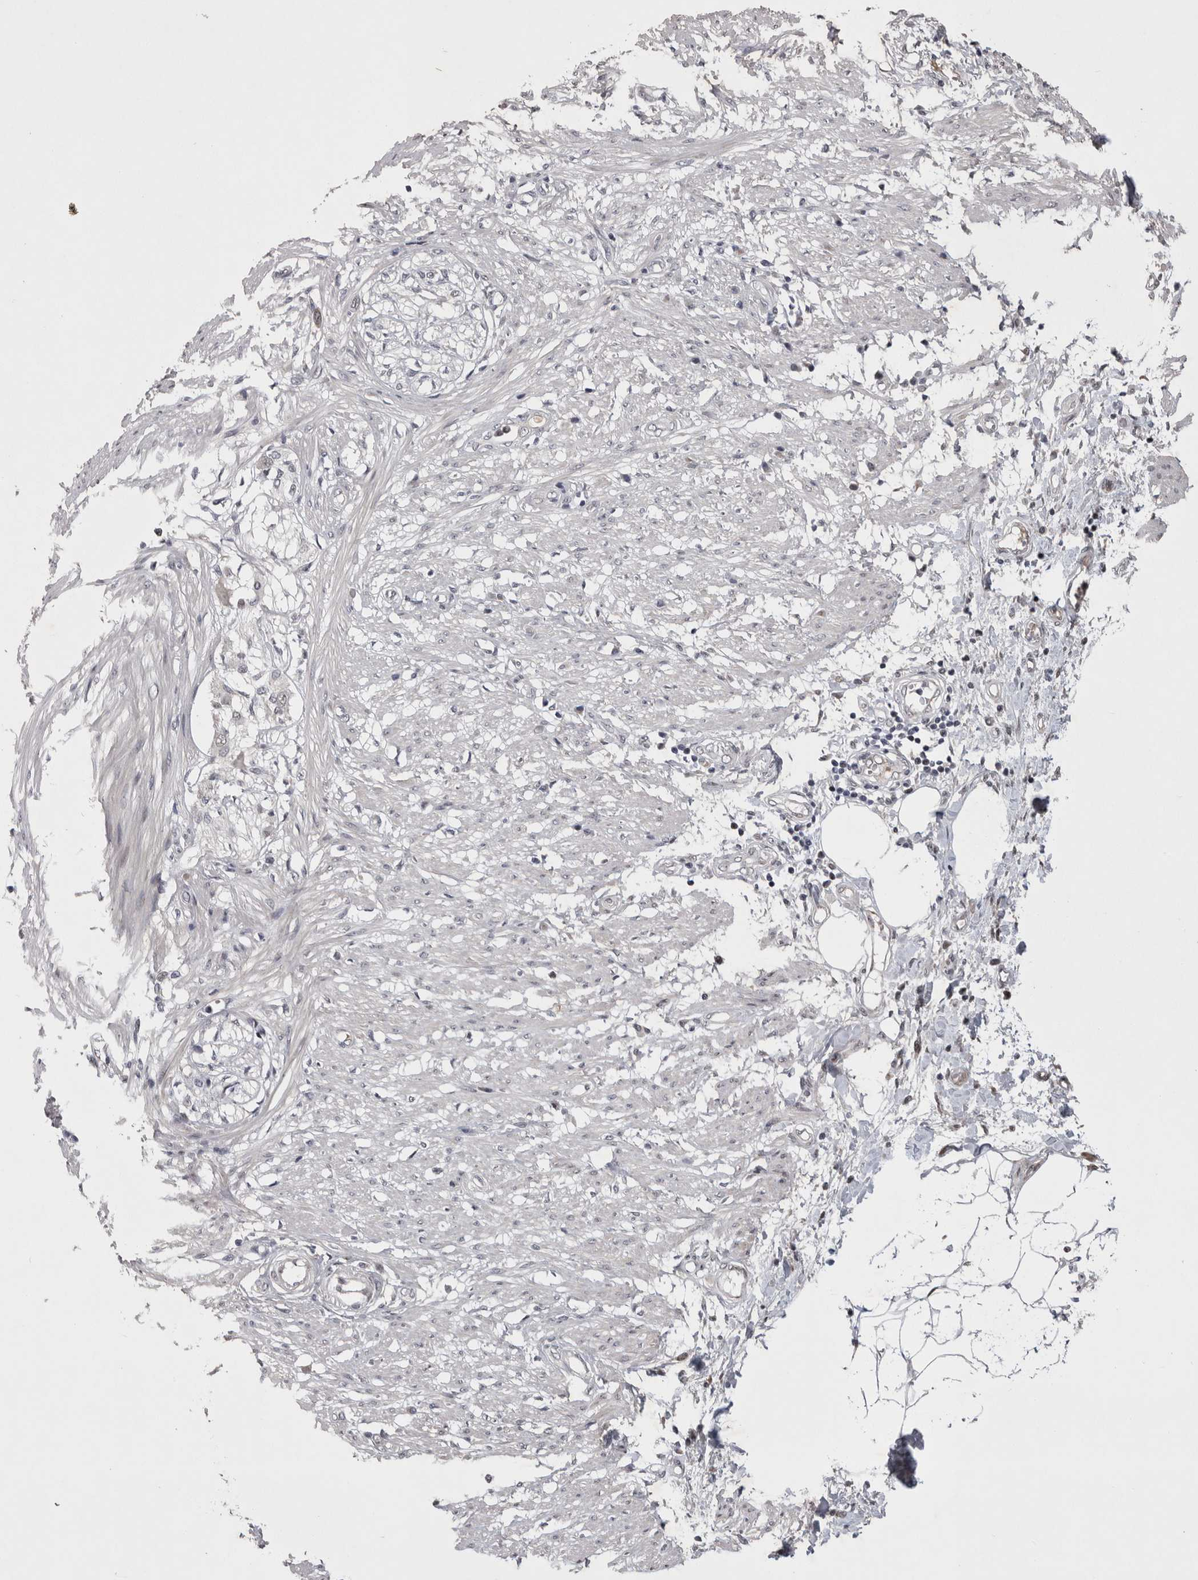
{"staining": {"intensity": "negative", "quantity": "none", "location": "none"}, "tissue": "smooth muscle", "cell_type": "Smooth muscle cells", "image_type": "normal", "snomed": [{"axis": "morphology", "description": "Normal tissue, NOS"}, {"axis": "morphology", "description": "Adenocarcinoma, NOS"}, {"axis": "topography", "description": "Smooth muscle"}, {"axis": "topography", "description": "Colon"}], "caption": "High magnification brightfield microscopy of unremarkable smooth muscle stained with DAB (3,3'-diaminobenzidine) (brown) and counterstained with hematoxylin (blue): smooth muscle cells show no significant staining.", "gene": "IFI44", "patient": {"sex": "male", "age": 14}}